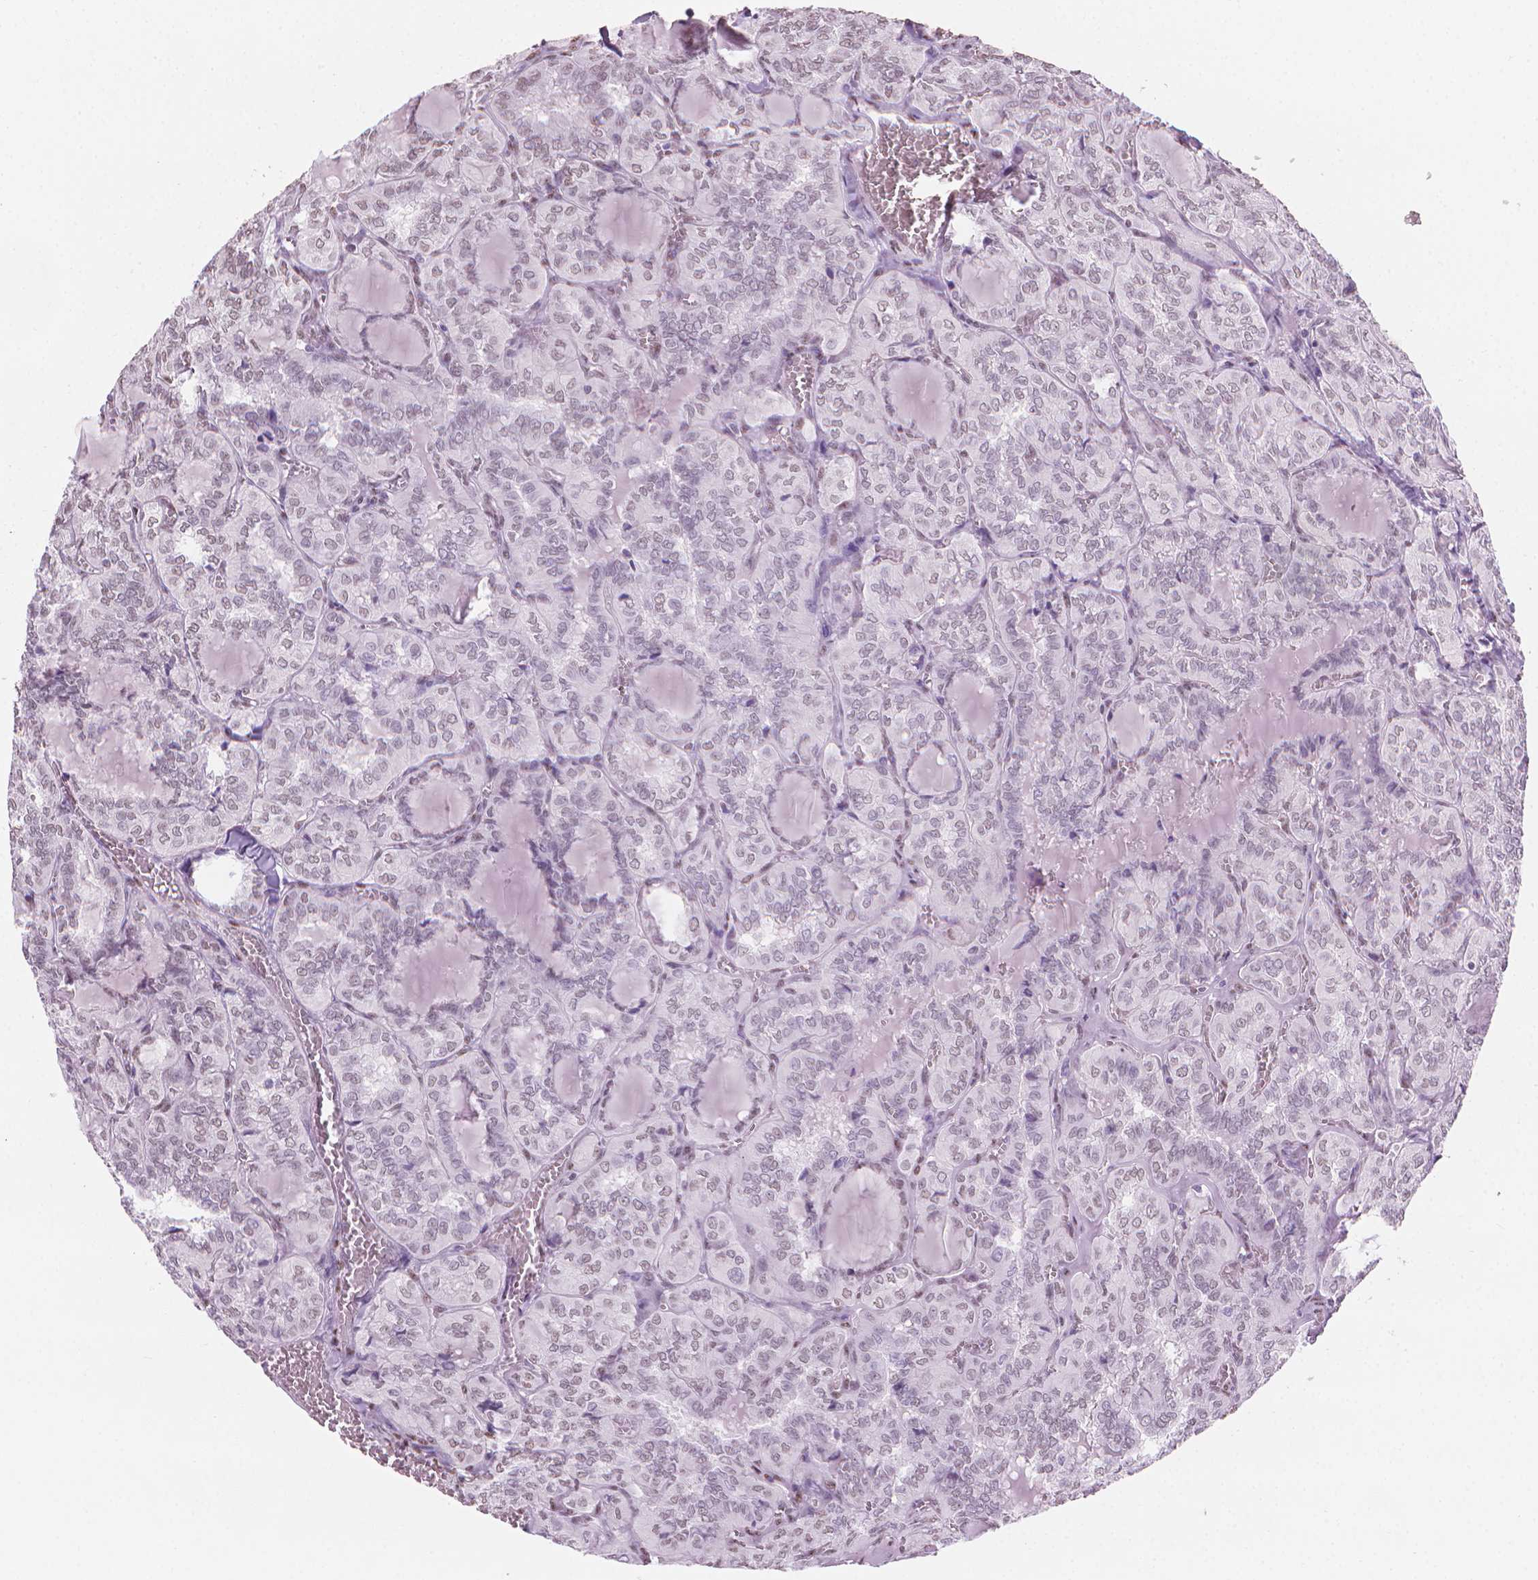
{"staining": {"intensity": "weak", "quantity": "<25%", "location": "nuclear"}, "tissue": "thyroid cancer", "cell_type": "Tumor cells", "image_type": "cancer", "snomed": [{"axis": "morphology", "description": "Papillary adenocarcinoma, NOS"}, {"axis": "topography", "description": "Thyroid gland"}], "caption": "Tumor cells show no significant positivity in papillary adenocarcinoma (thyroid).", "gene": "PIAS2", "patient": {"sex": "female", "age": 41}}